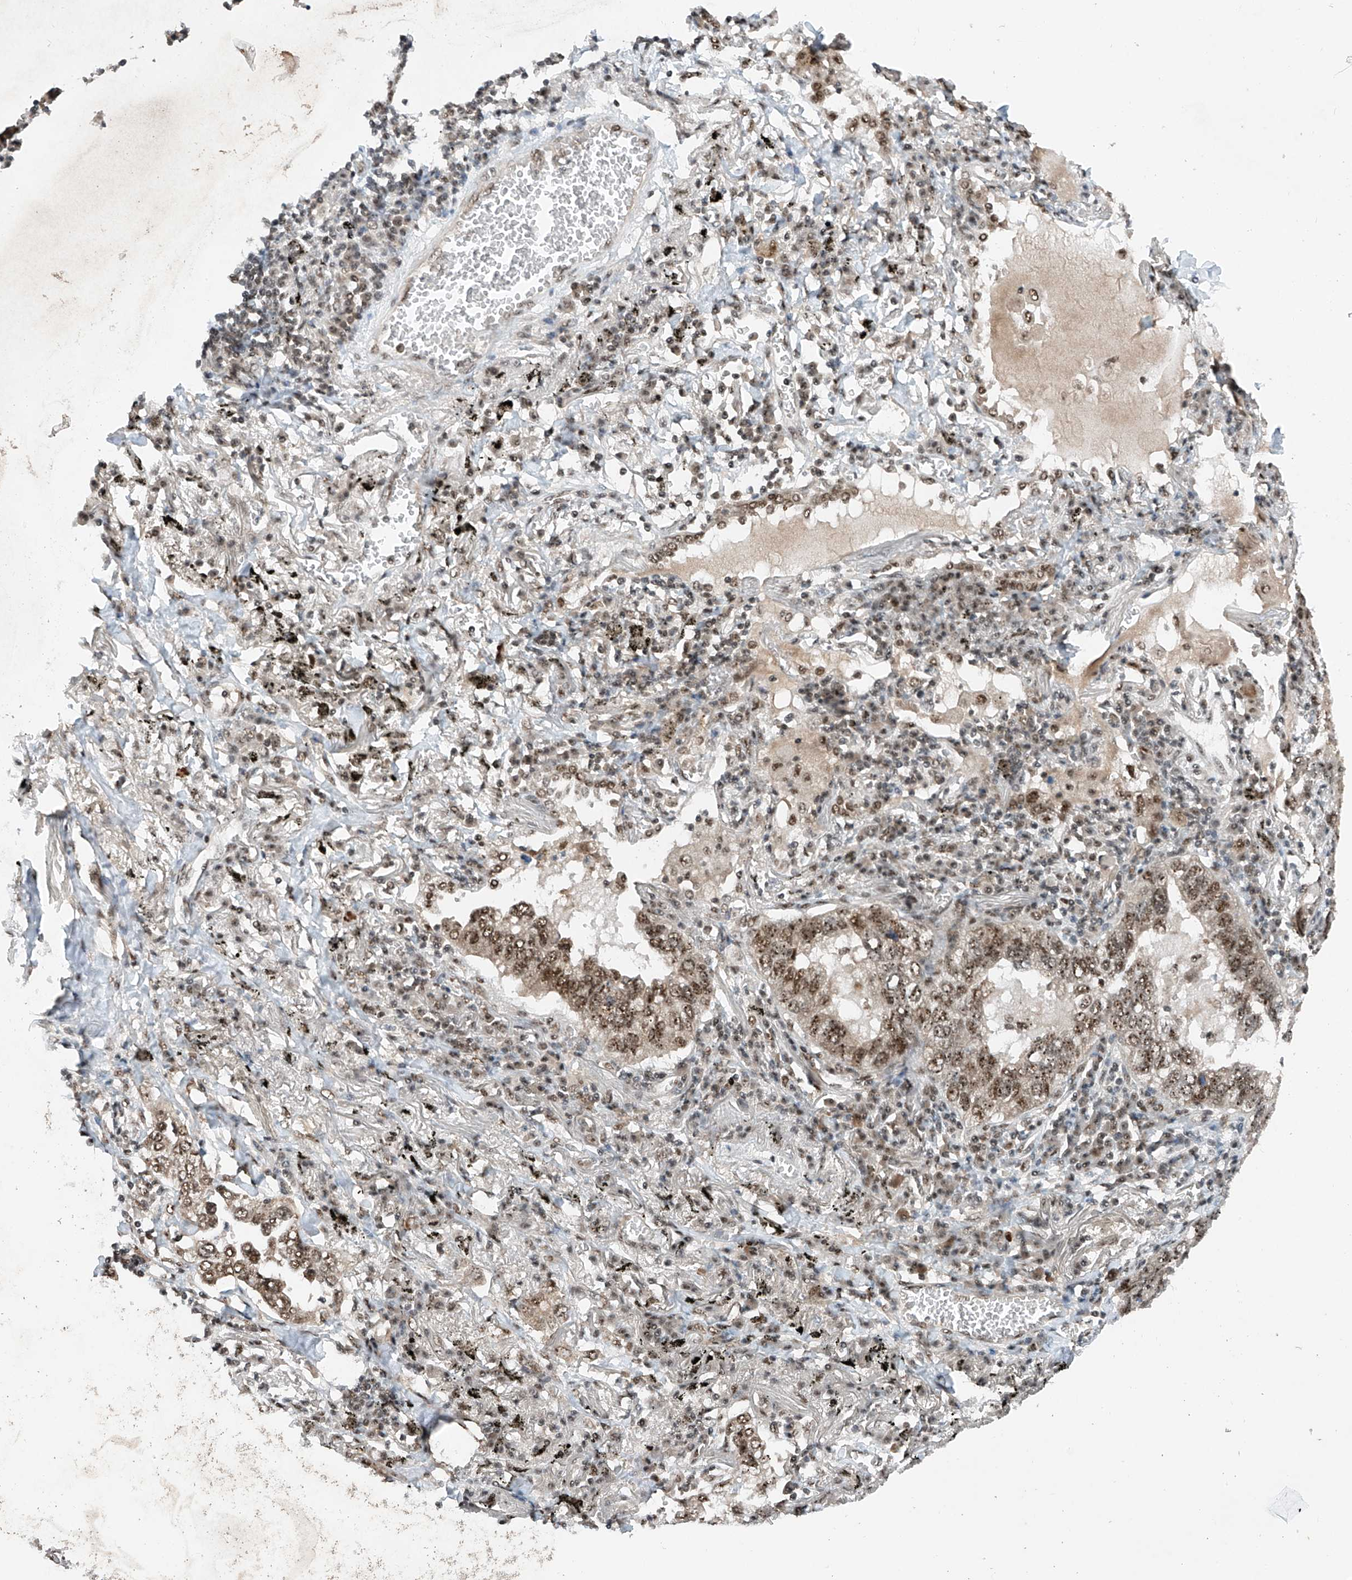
{"staining": {"intensity": "moderate", "quantity": ">75%", "location": "nuclear"}, "tissue": "lung cancer", "cell_type": "Tumor cells", "image_type": "cancer", "snomed": [{"axis": "morphology", "description": "Adenocarcinoma, NOS"}, {"axis": "topography", "description": "Lung"}], "caption": "Immunohistochemical staining of human adenocarcinoma (lung) exhibits medium levels of moderate nuclear protein positivity in approximately >75% of tumor cells. (DAB = brown stain, brightfield microscopy at high magnification).", "gene": "RPAIN", "patient": {"sex": "male", "age": 65}}